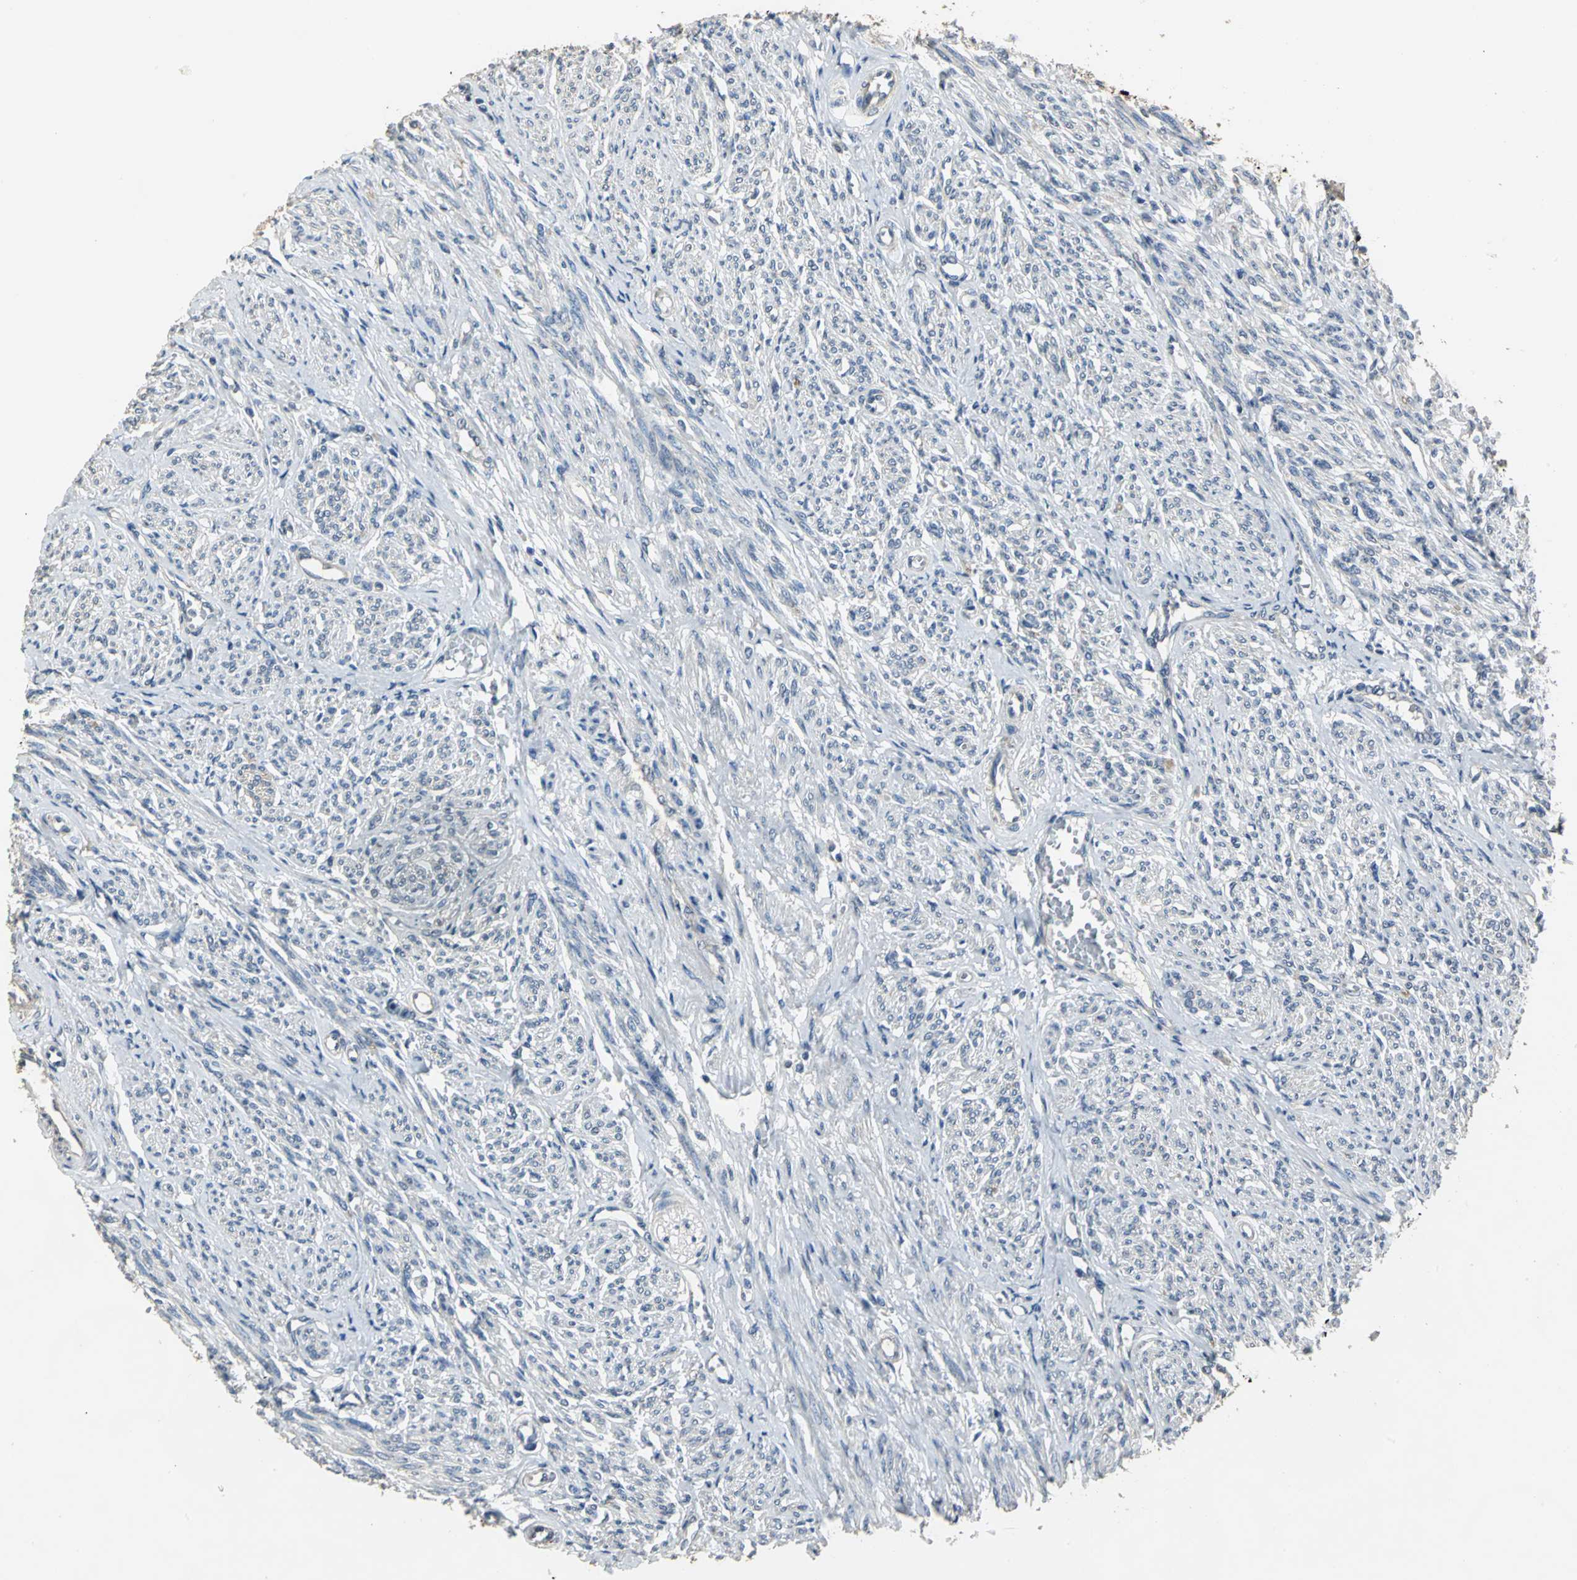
{"staining": {"intensity": "weak", "quantity": "<25%", "location": "cytoplasmic/membranous"}, "tissue": "smooth muscle", "cell_type": "Smooth muscle cells", "image_type": "normal", "snomed": [{"axis": "morphology", "description": "Normal tissue, NOS"}, {"axis": "topography", "description": "Smooth muscle"}], "caption": "Photomicrograph shows no protein staining in smooth muscle cells of benign smooth muscle.", "gene": "OCLN", "patient": {"sex": "female", "age": 65}}